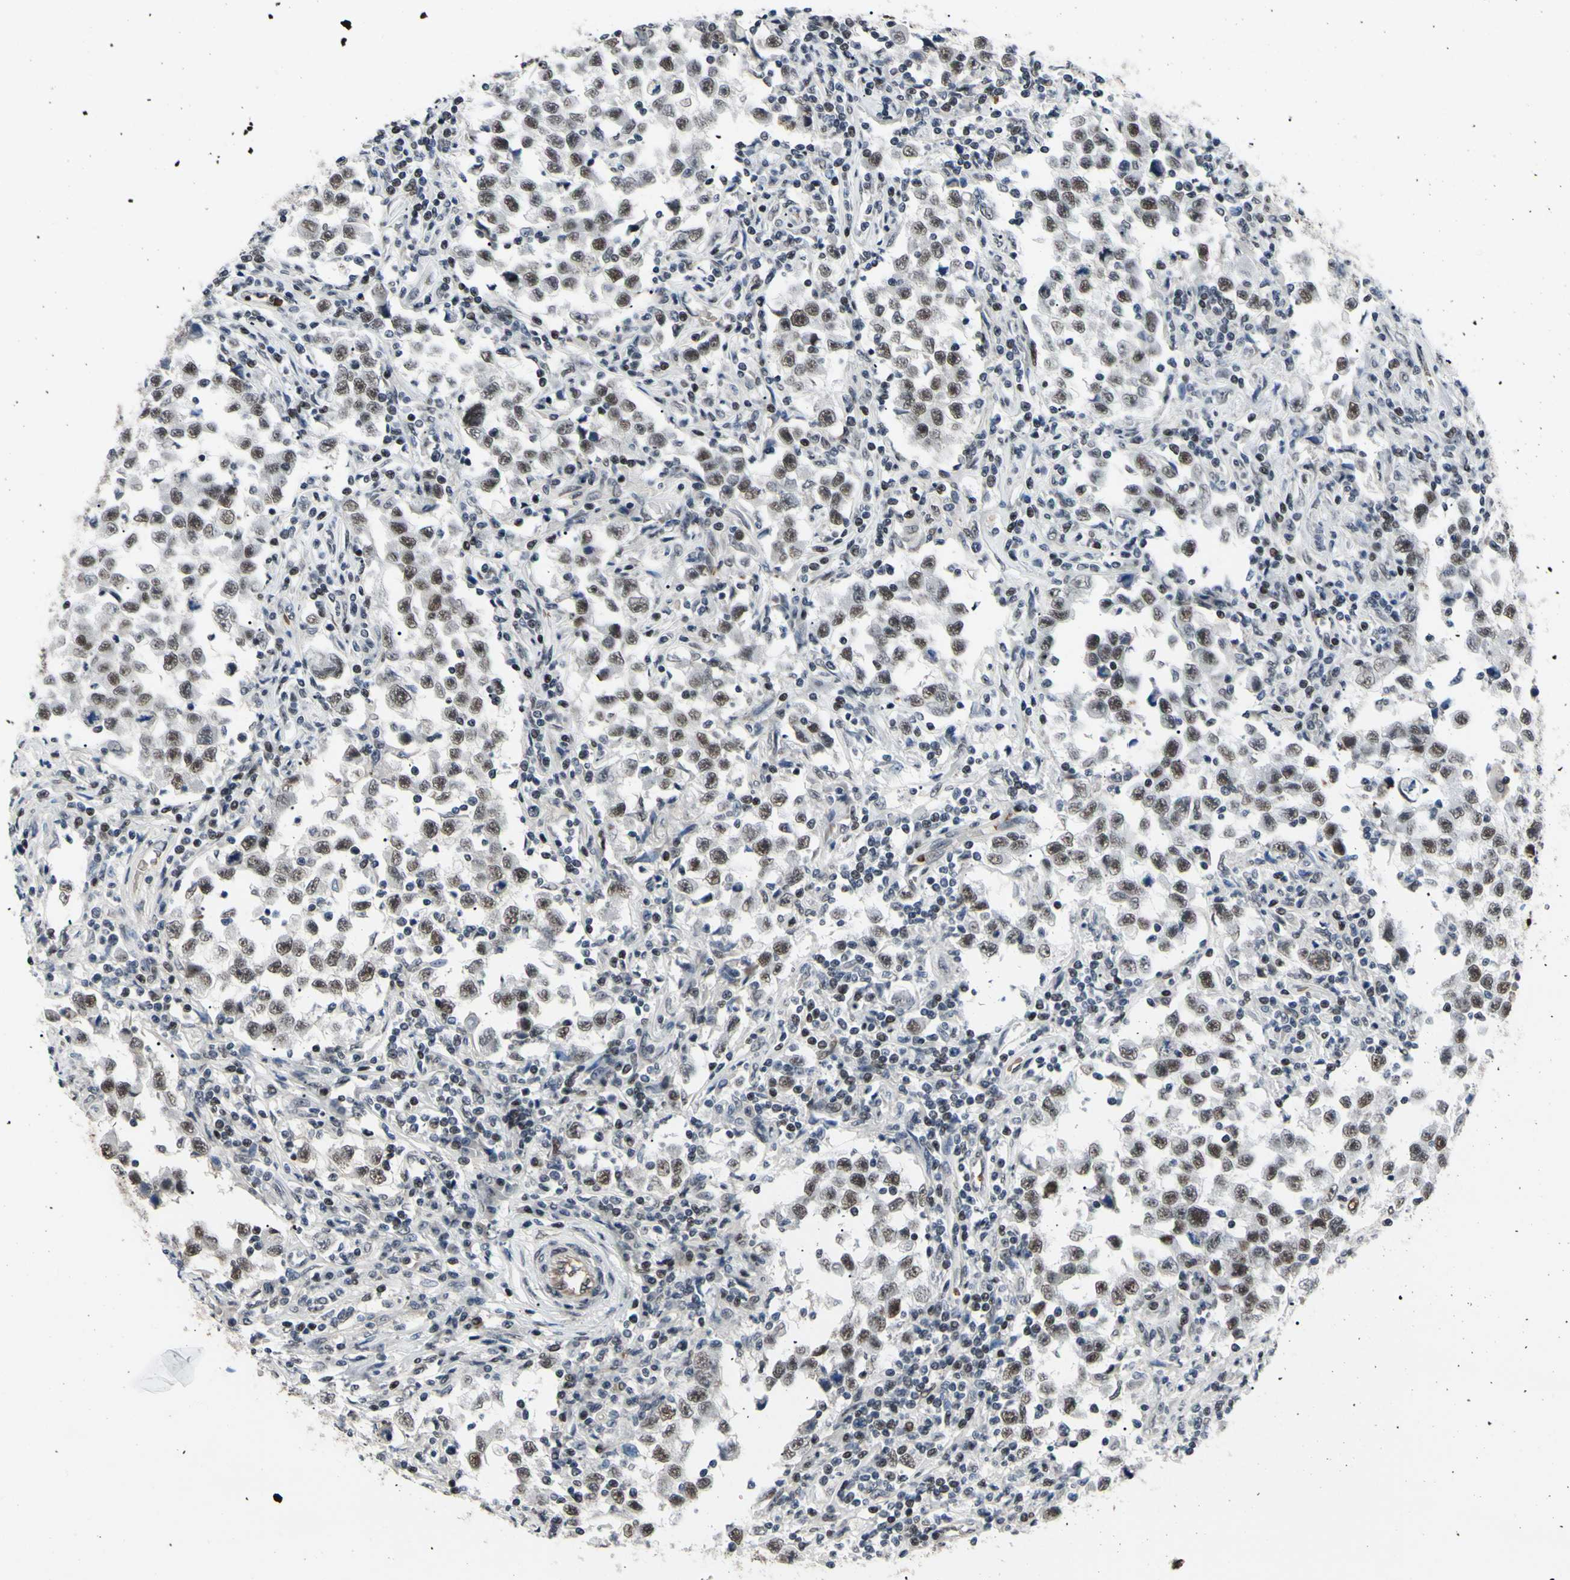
{"staining": {"intensity": "moderate", "quantity": ">75%", "location": "nuclear"}, "tissue": "testis cancer", "cell_type": "Tumor cells", "image_type": "cancer", "snomed": [{"axis": "morphology", "description": "Carcinoma, Embryonal, NOS"}, {"axis": "topography", "description": "Testis"}], "caption": "Brown immunohistochemical staining in embryonal carcinoma (testis) demonstrates moderate nuclear staining in about >75% of tumor cells.", "gene": "THAP12", "patient": {"sex": "male", "age": 21}}